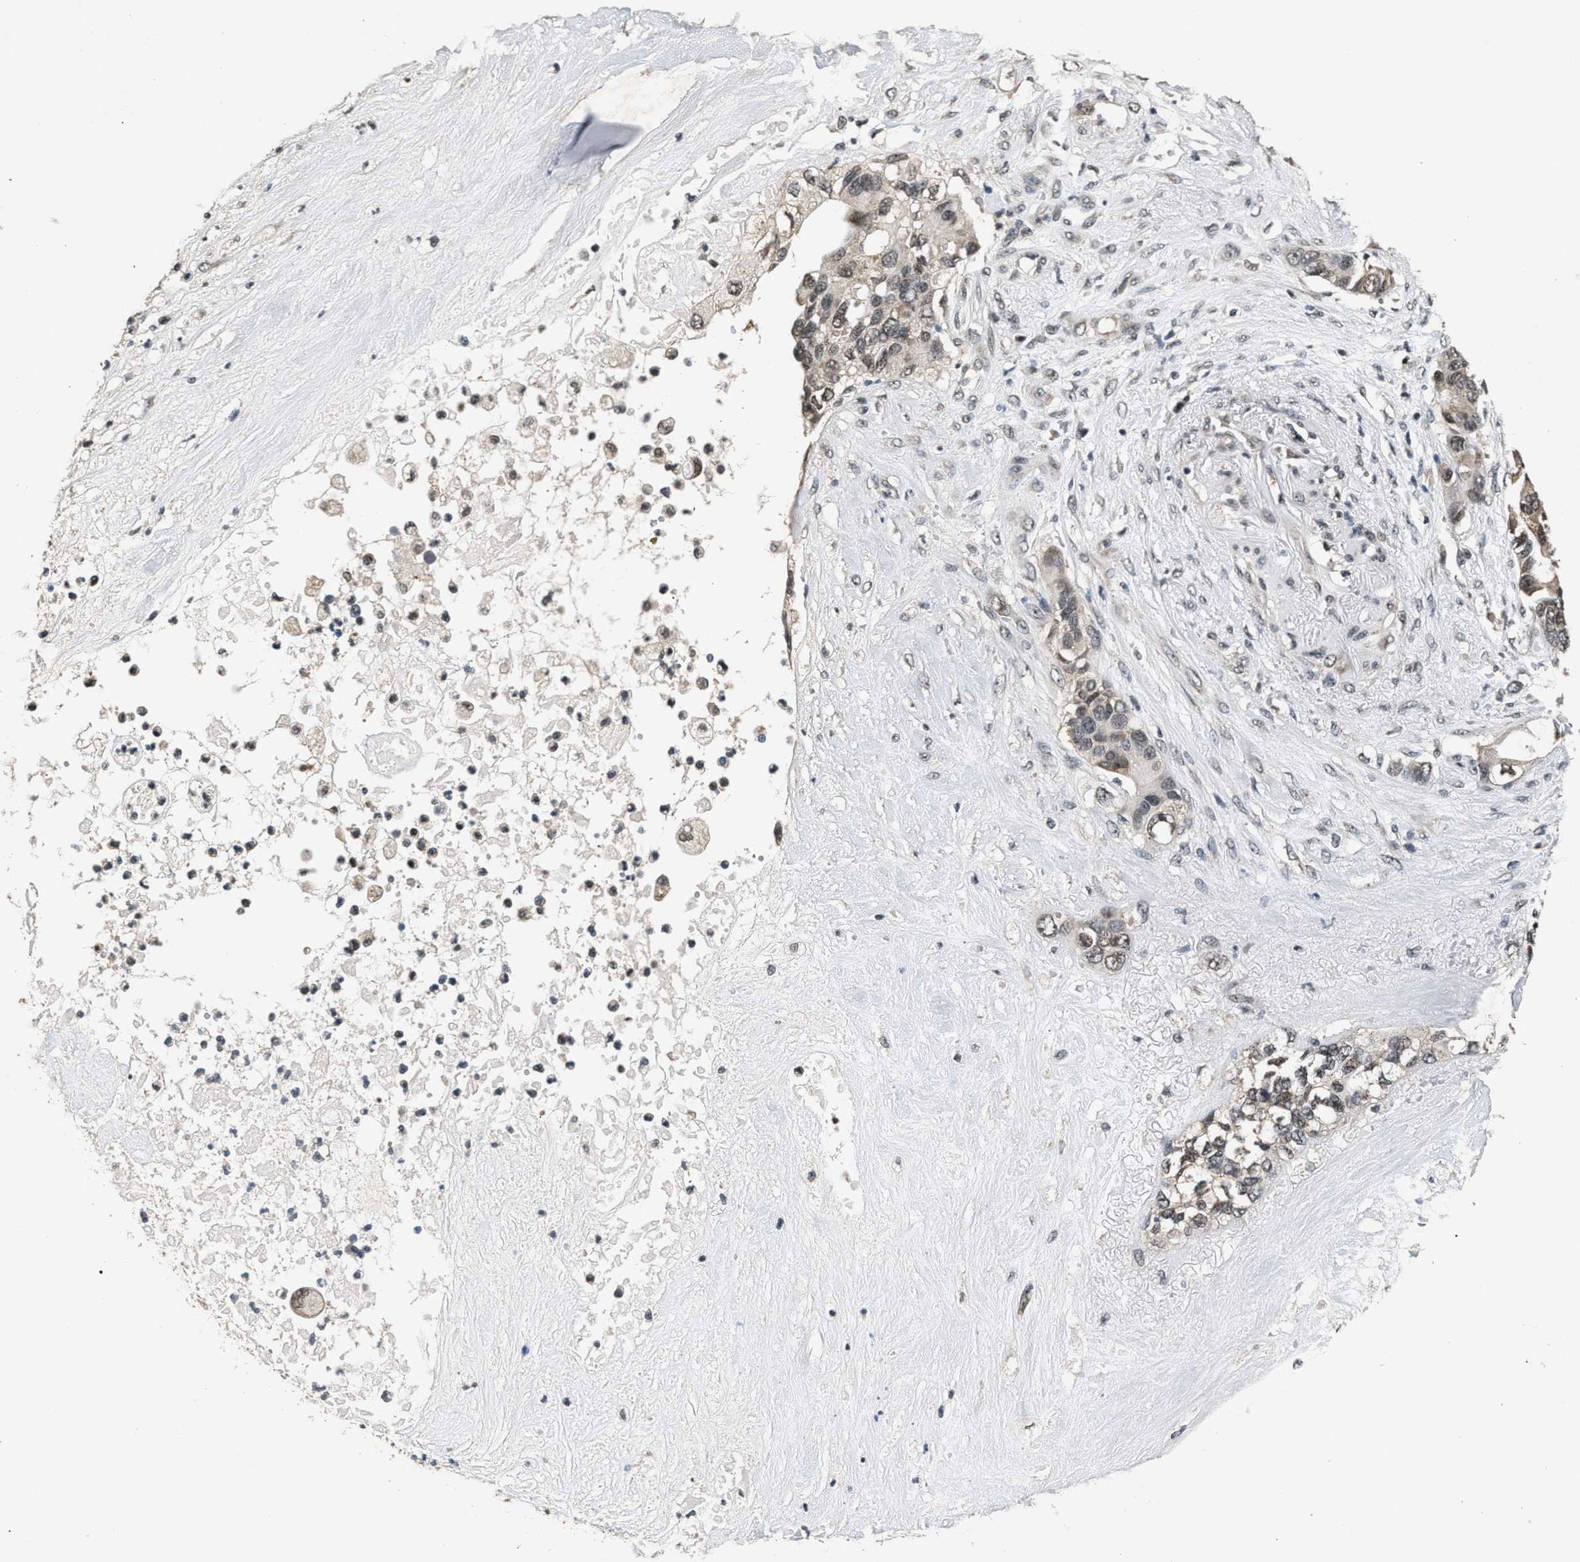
{"staining": {"intensity": "weak", "quantity": "25%-75%", "location": "nuclear"}, "tissue": "pancreatic cancer", "cell_type": "Tumor cells", "image_type": "cancer", "snomed": [{"axis": "morphology", "description": "Adenocarcinoma, NOS"}, {"axis": "topography", "description": "Pancreas"}], "caption": "Protein staining shows weak nuclear expression in about 25%-75% of tumor cells in pancreatic adenocarcinoma. (IHC, brightfield microscopy, high magnification).", "gene": "RBM33", "patient": {"sex": "female", "age": 56}}